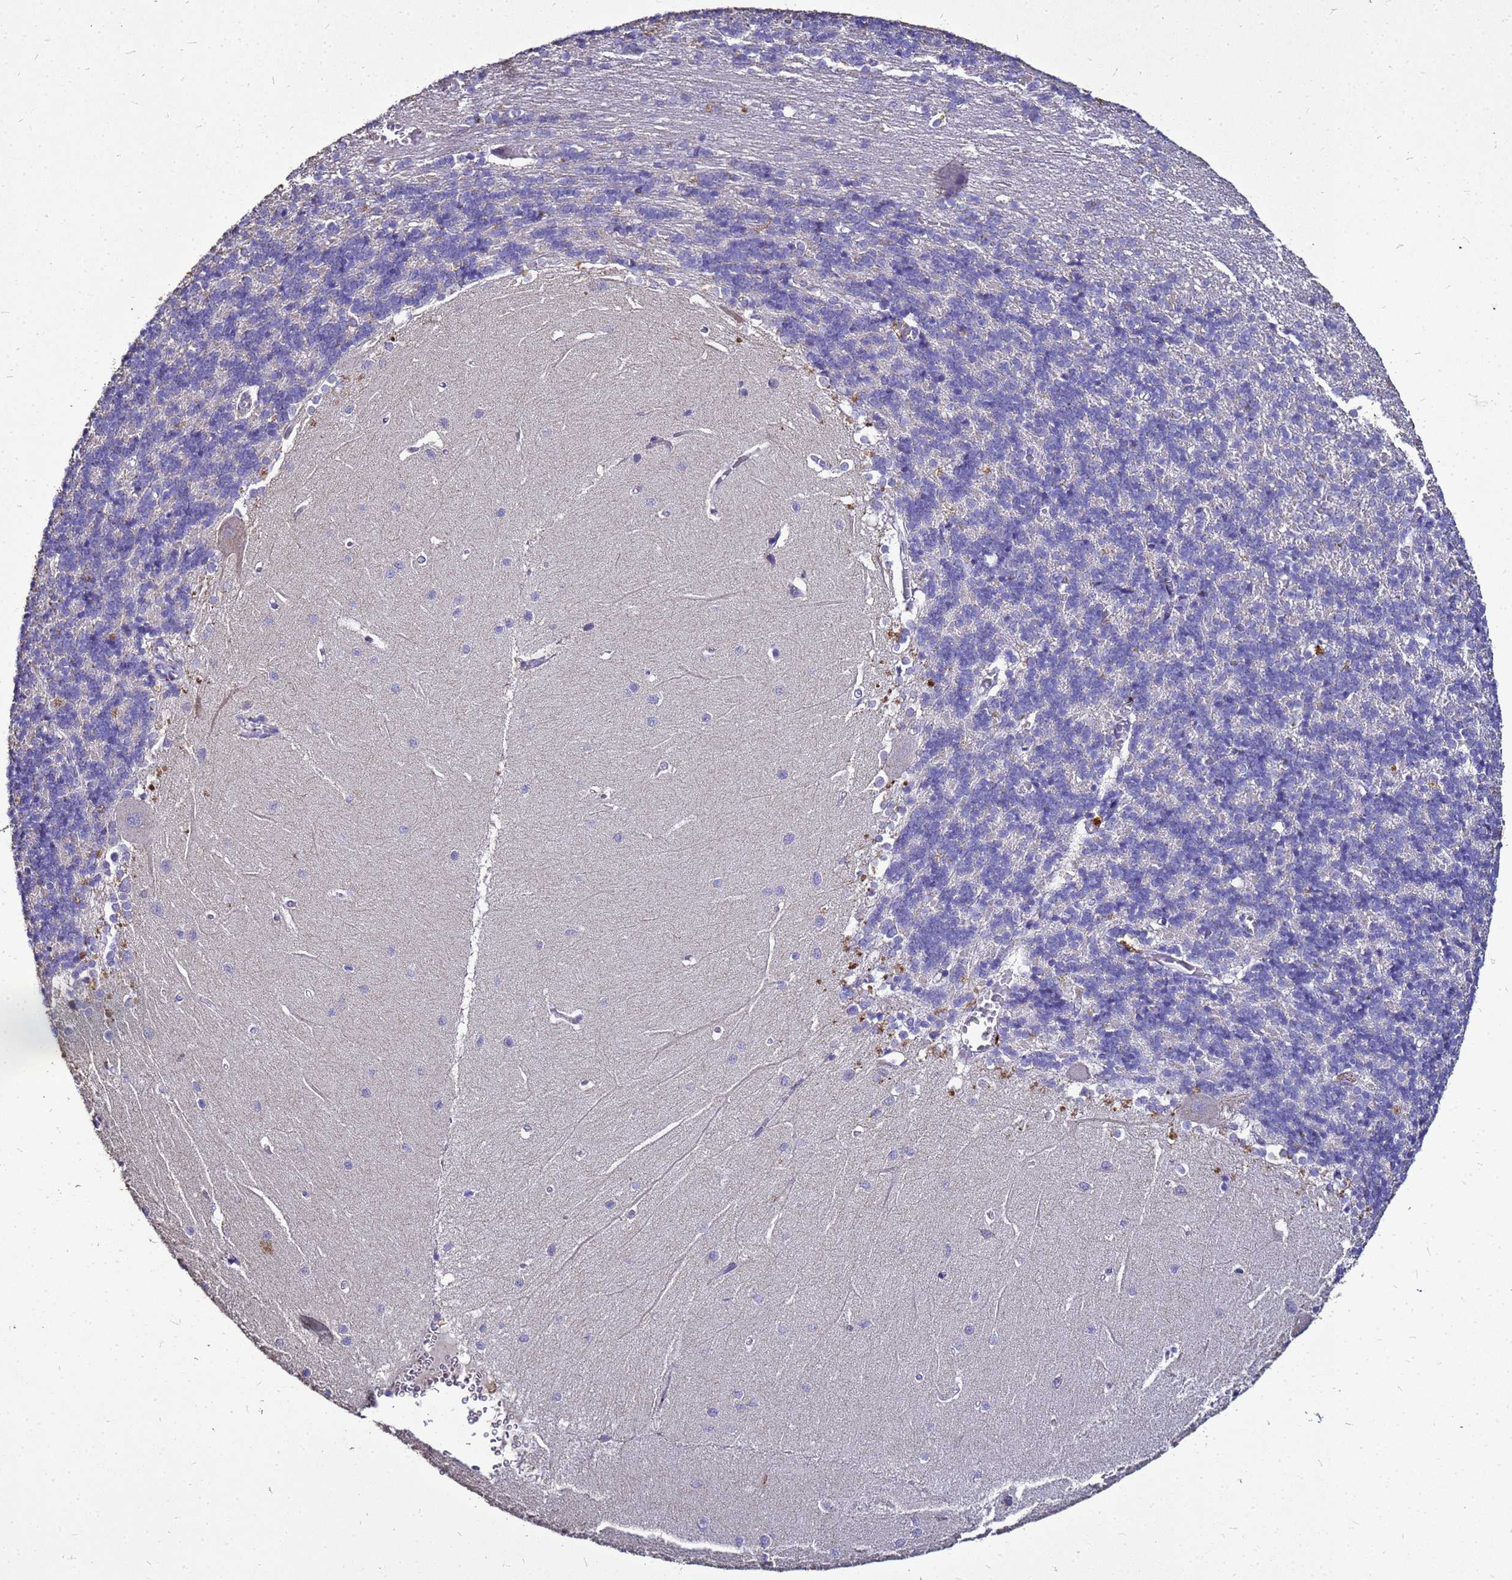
{"staining": {"intensity": "negative", "quantity": "none", "location": "none"}, "tissue": "cerebellum", "cell_type": "Cells in granular layer", "image_type": "normal", "snomed": [{"axis": "morphology", "description": "Normal tissue, NOS"}, {"axis": "topography", "description": "Cerebellum"}], "caption": "The immunohistochemistry photomicrograph has no significant staining in cells in granular layer of cerebellum. (DAB (3,3'-diaminobenzidine) immunohistochemistry (IHC), high magnification).", "gene": "S100A2", "patient": {"sex": "male", "age": 37}}